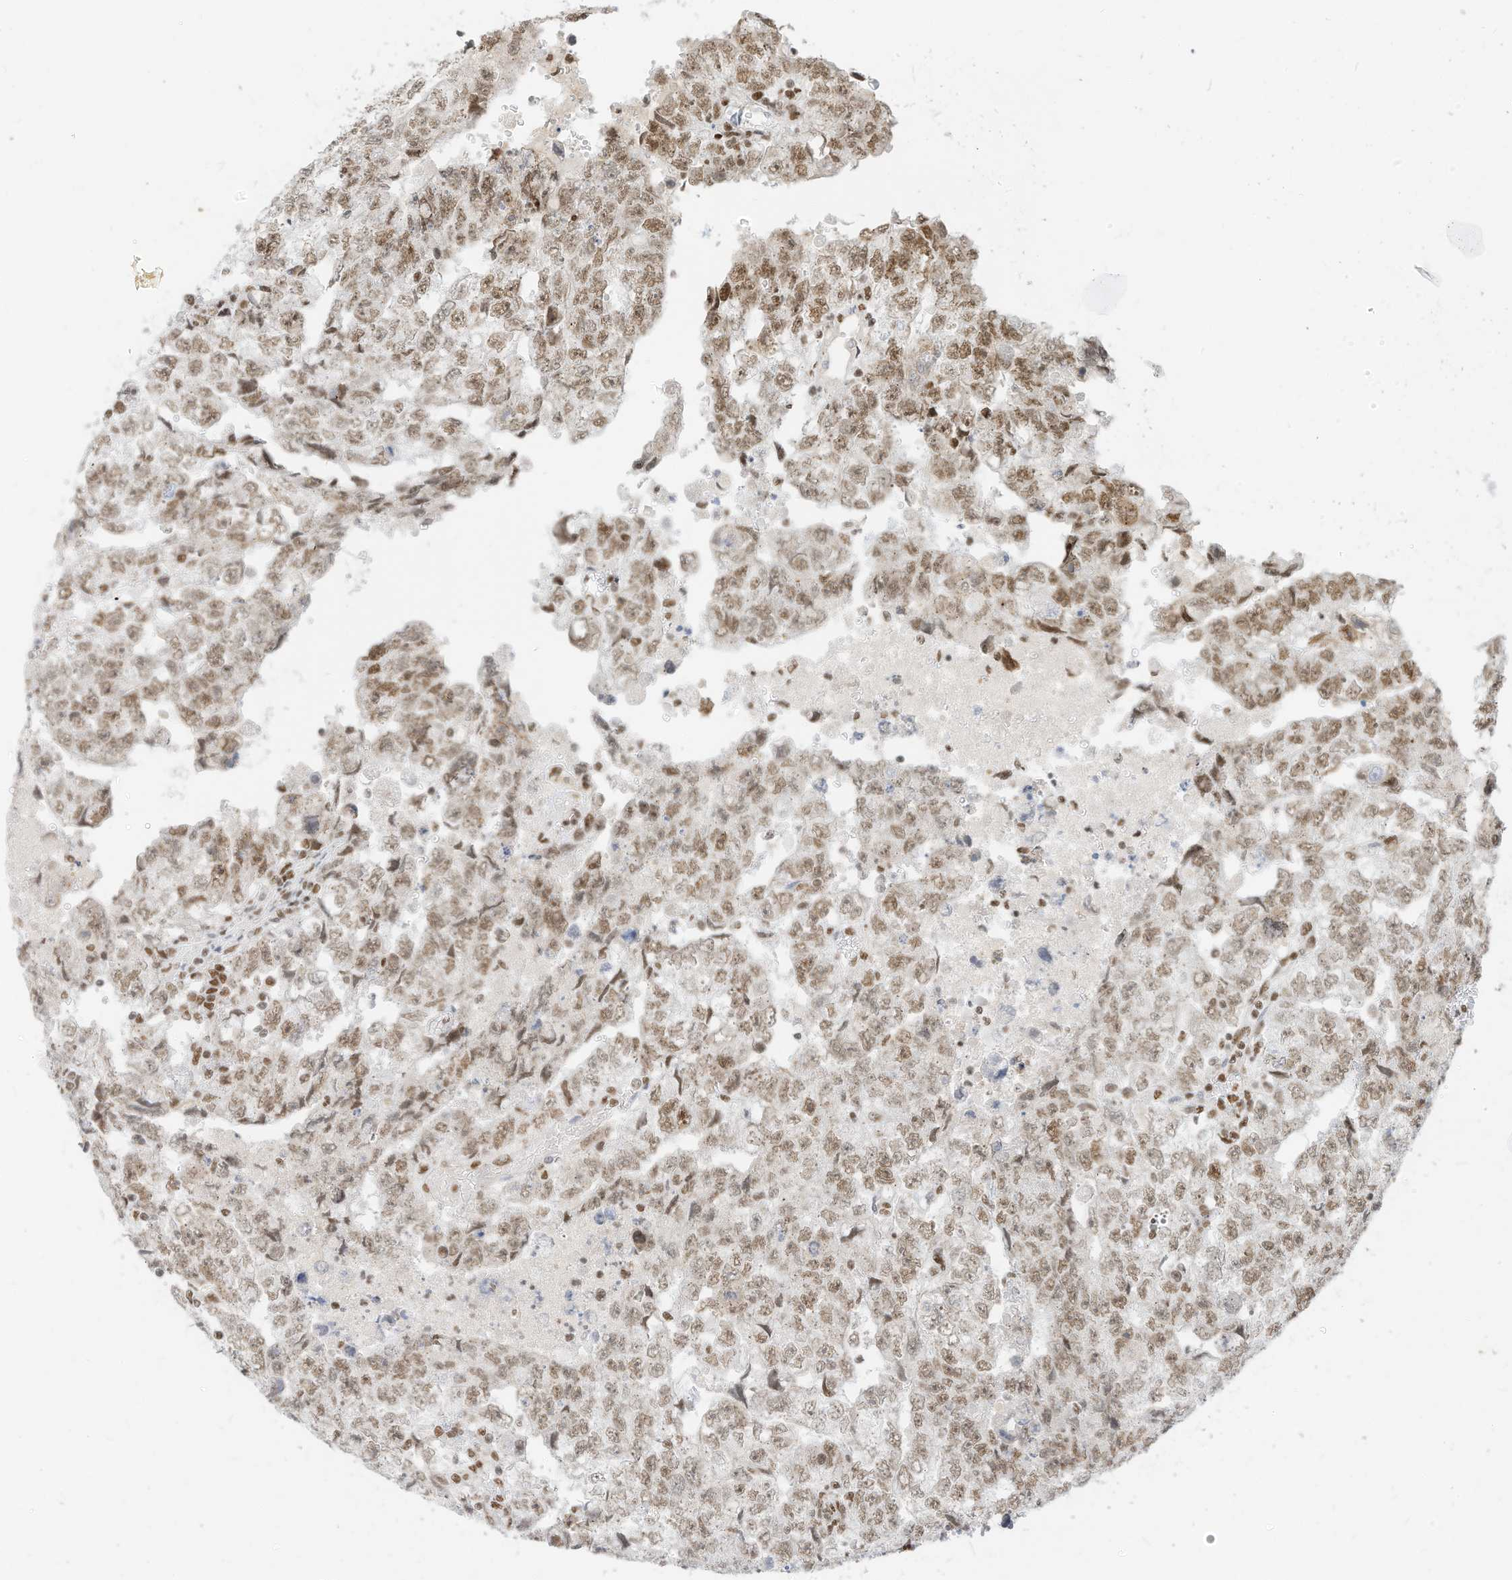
{"staining": {"intensity": "weak", "quantity": ">75%", "location": "nuclear"}, "tissue": "testis cancer", "cell_type": "Tumor cells", "image_type": "cancer", "snomed": [{"axis": "morphology", "description": "Carcinoma, Embryonal, NOS"}, {"axis": "topography", "description": "Testis"}], "caption": "This is a photomicrograph of immunohistochemistry (IHC) staining of testis embryonal carcinoma, which shows weak staining in the nuclear of tumor cells.", "gene": "SMARCA2", "patient": {"sex": "male", "age": 36}}